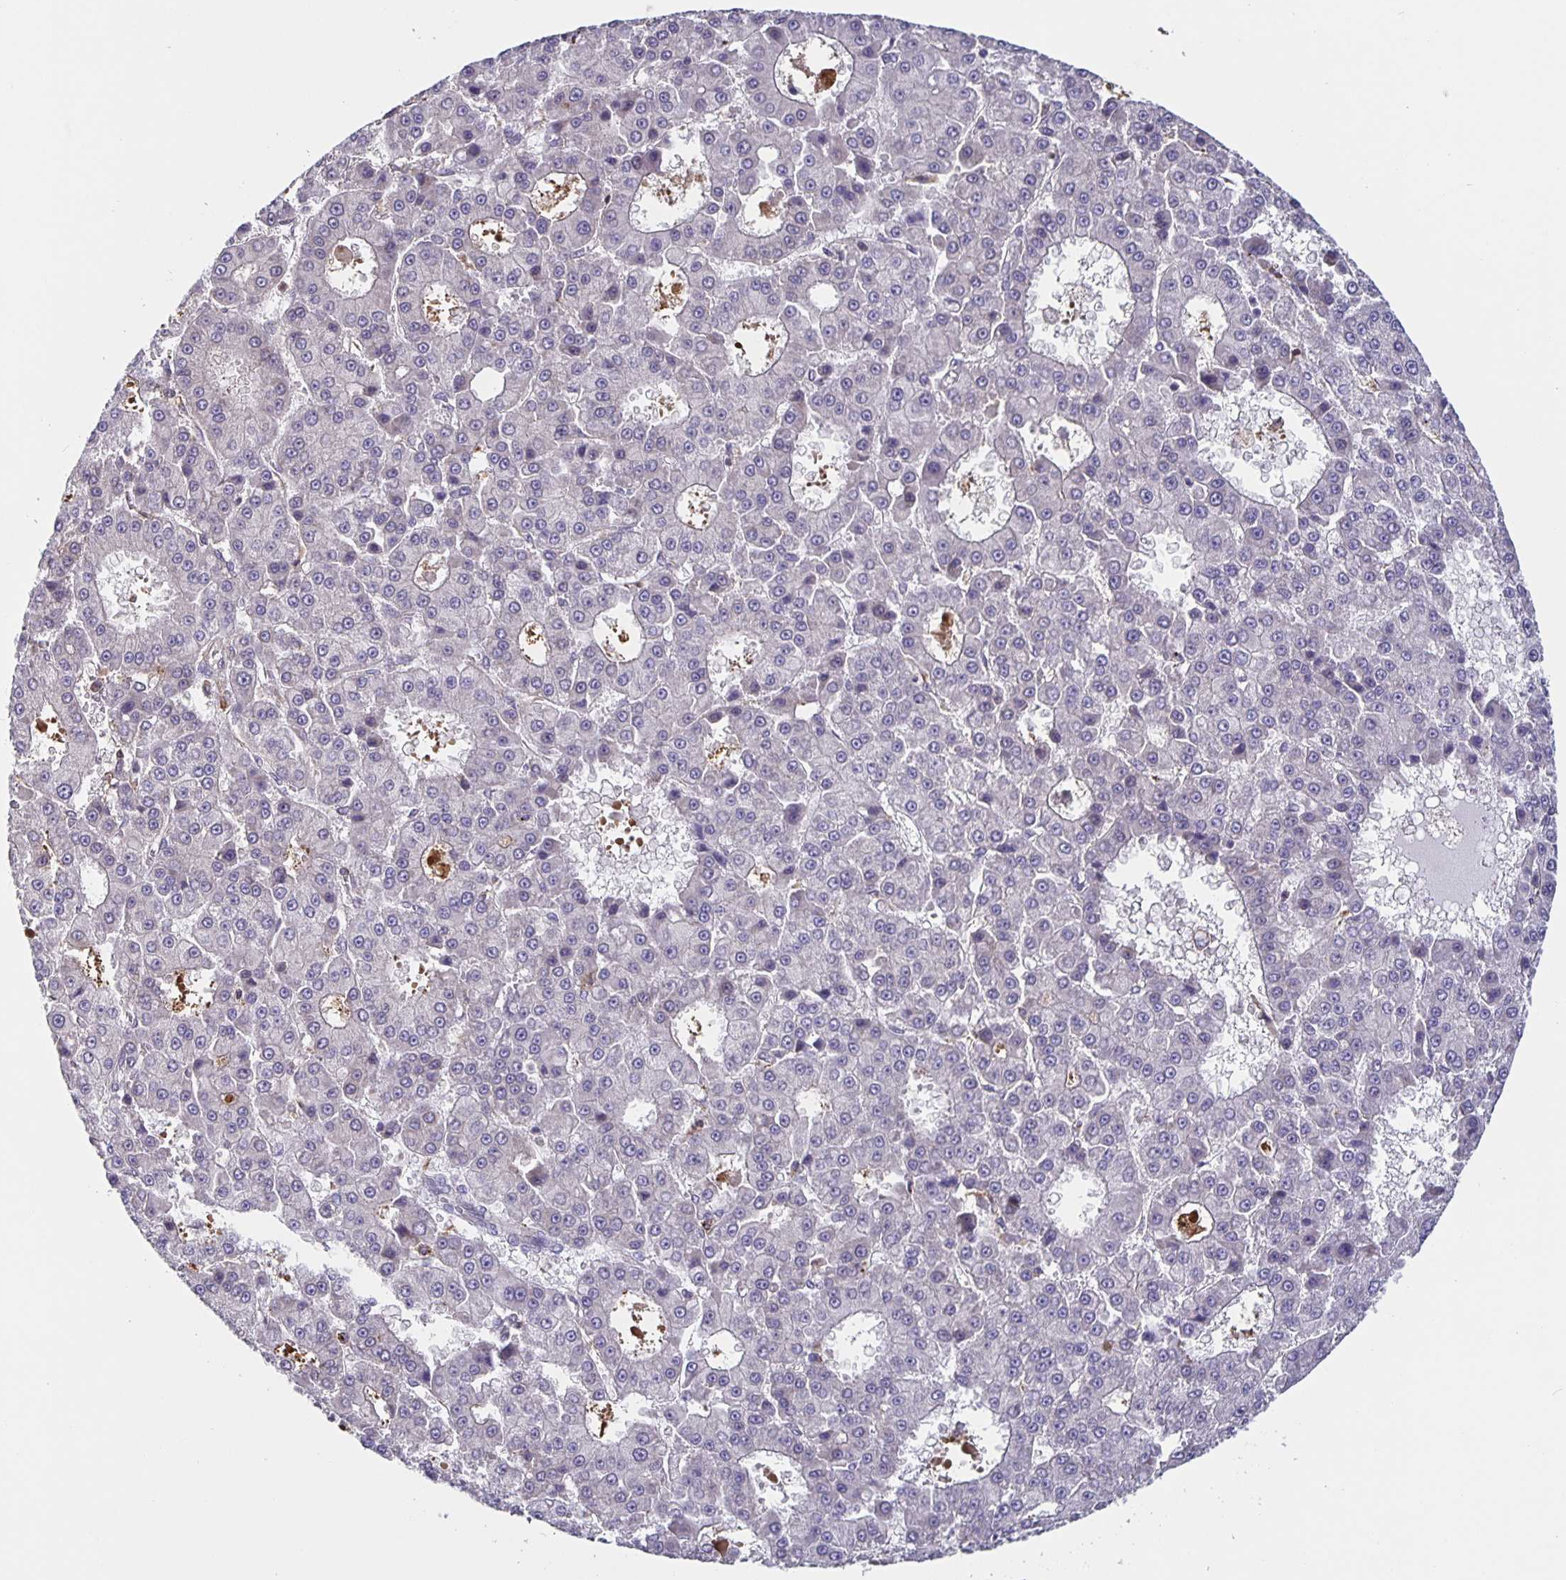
{"staining": {"intensity": "negative", "quantity": "none", "location": "none"}, "tissue": "liver cancer", "cell_type": "Tumor cells", "image_type": "cancer", "snomed": [{"axis": "morphology", "description": "Carcinoma, Hepatocellular, NOS"}, {"axis": "topography", "description": "Liver"}], "caption": "Protein analysis of liver cancer exhibits no significant positivity in tumor cells.", "gene": "FEM1C", "patient": {"sex": "male", "age": 70}}